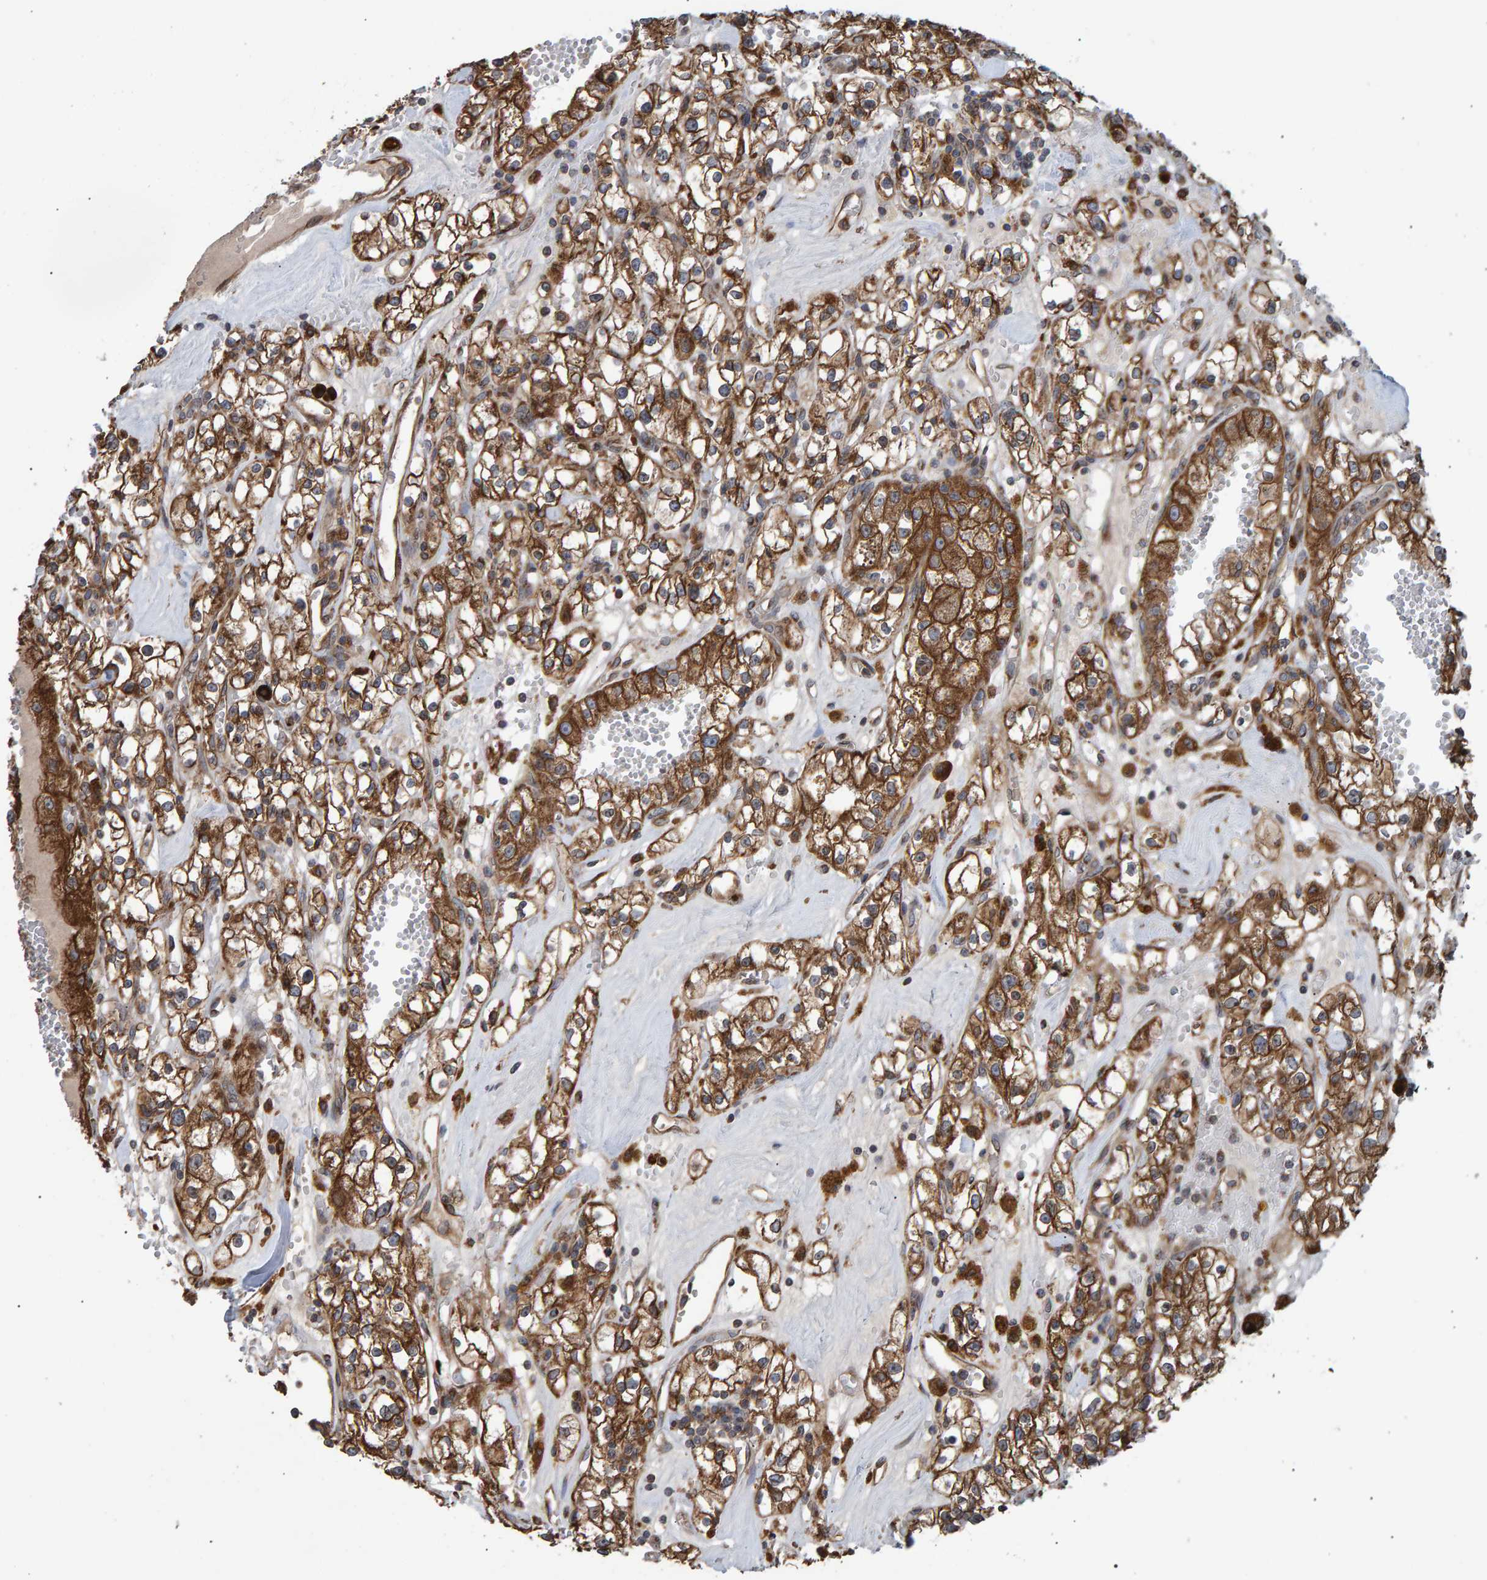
{"staining": {"intensity": "moderate", "quantity": ">75%", "location": "cytoplasmic/membranous"}, "tissue": "renal cancer", "cell_type": "Tumor cells", "image_type": "cancer", "snomed": [{"axis": "morphology", "description": "Adenocarcinoma, NOS"}, {"axis": "topography", "description": "Kidney"}], "caption": "Moderate cytoplasmic/membranous protein expression is seen in approximately >75% of tumor cells in renal cancer (adenocarcinoma).", "gene": "FAM117A", "patient": {"sex": "male", "age": 56}}